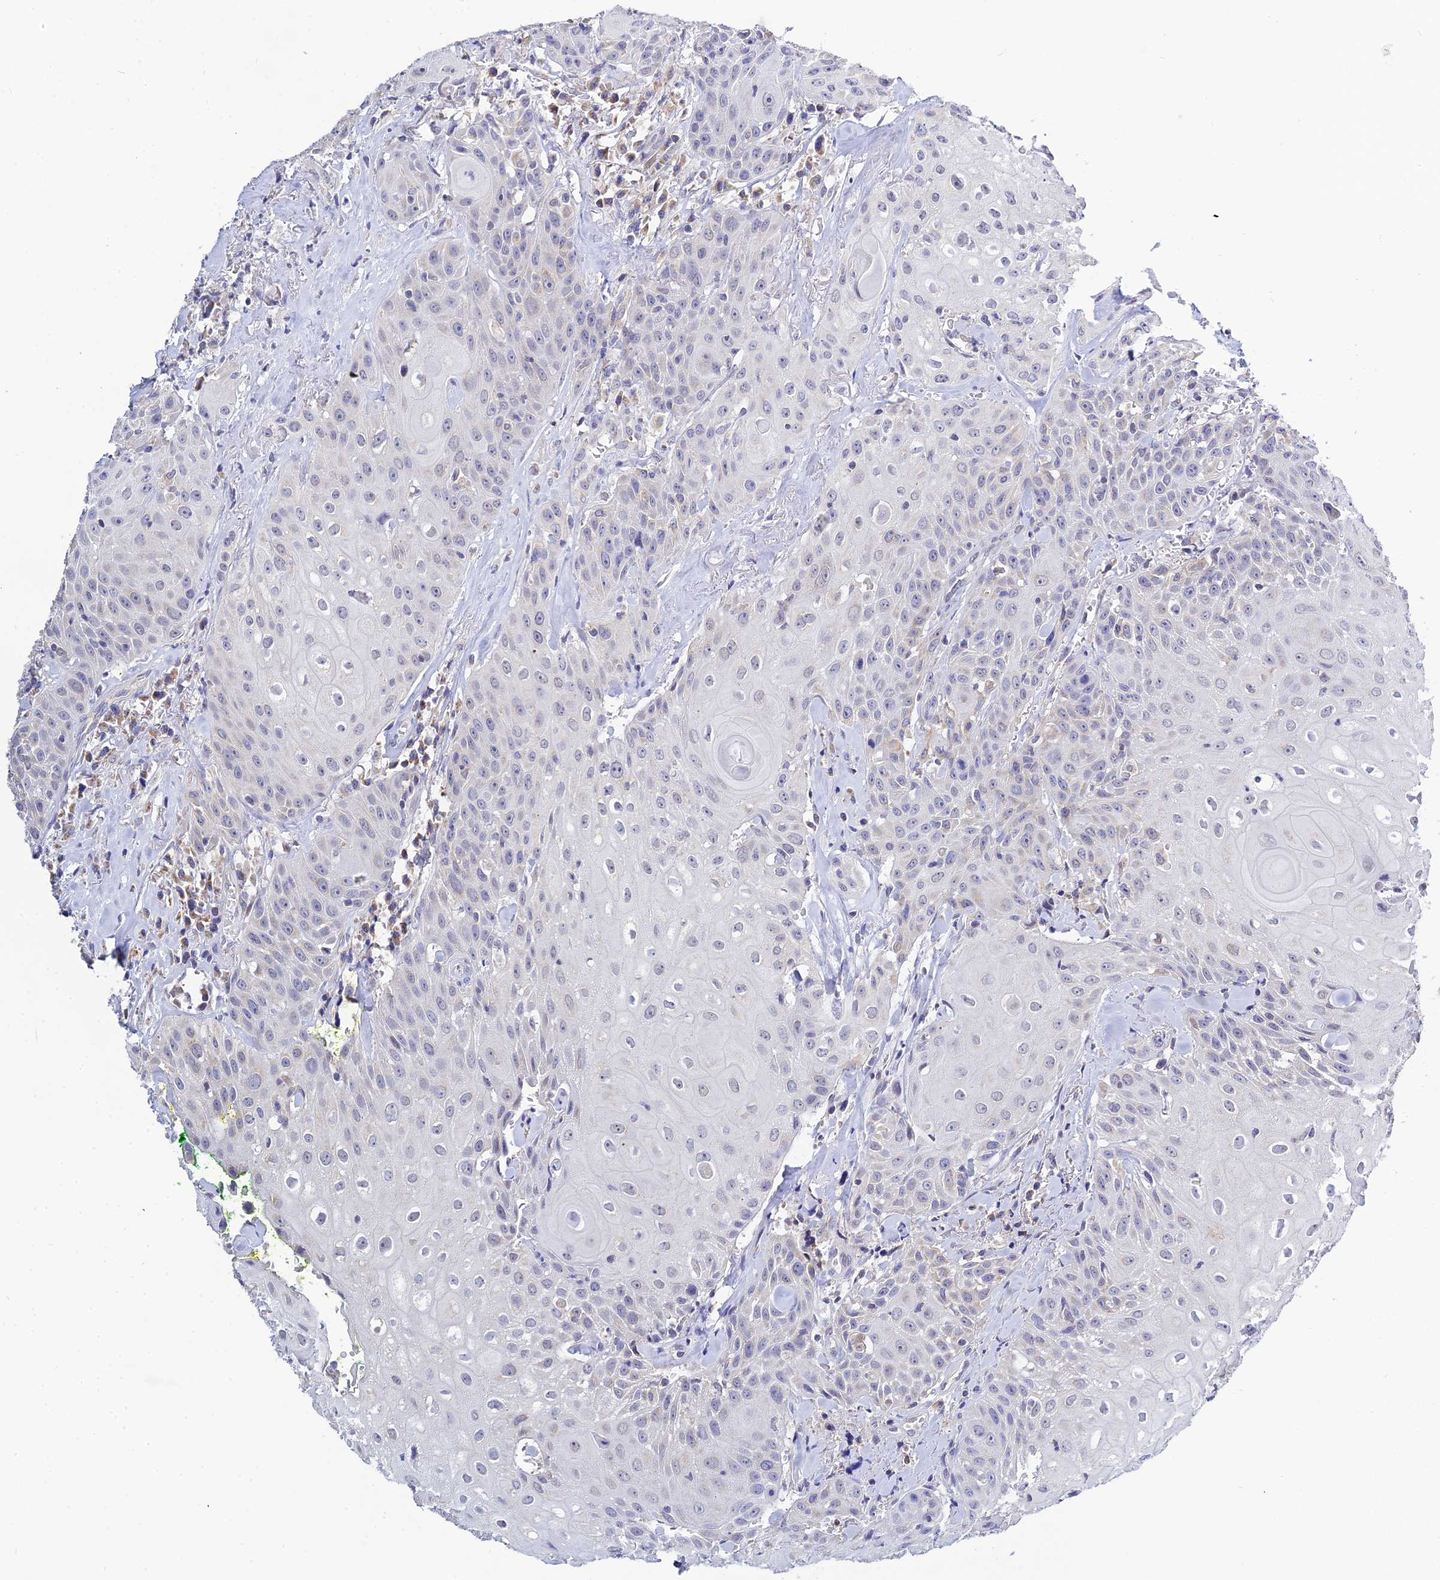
{"staining": {"intensity": "negative", "quantity": "none", "location": "none"}, "tissue": "head and neck cancer", "cell_type": "Tumor cells", "image_type": "cancer", "snomed": [{"axis": "morphology", "description": "Squamous cell carcinoma, NOS"}, {"axis": "topography", "description": "Oral tissue"}, {"axis": "topography", "description": "Head-Neck"}], "caption": "Tumor cells are negative for protein expression in human head and neck cancer (squamous cell carcinoma).", "gene": "ZXDA", "patient": {"sex": "female", "age": 82}}